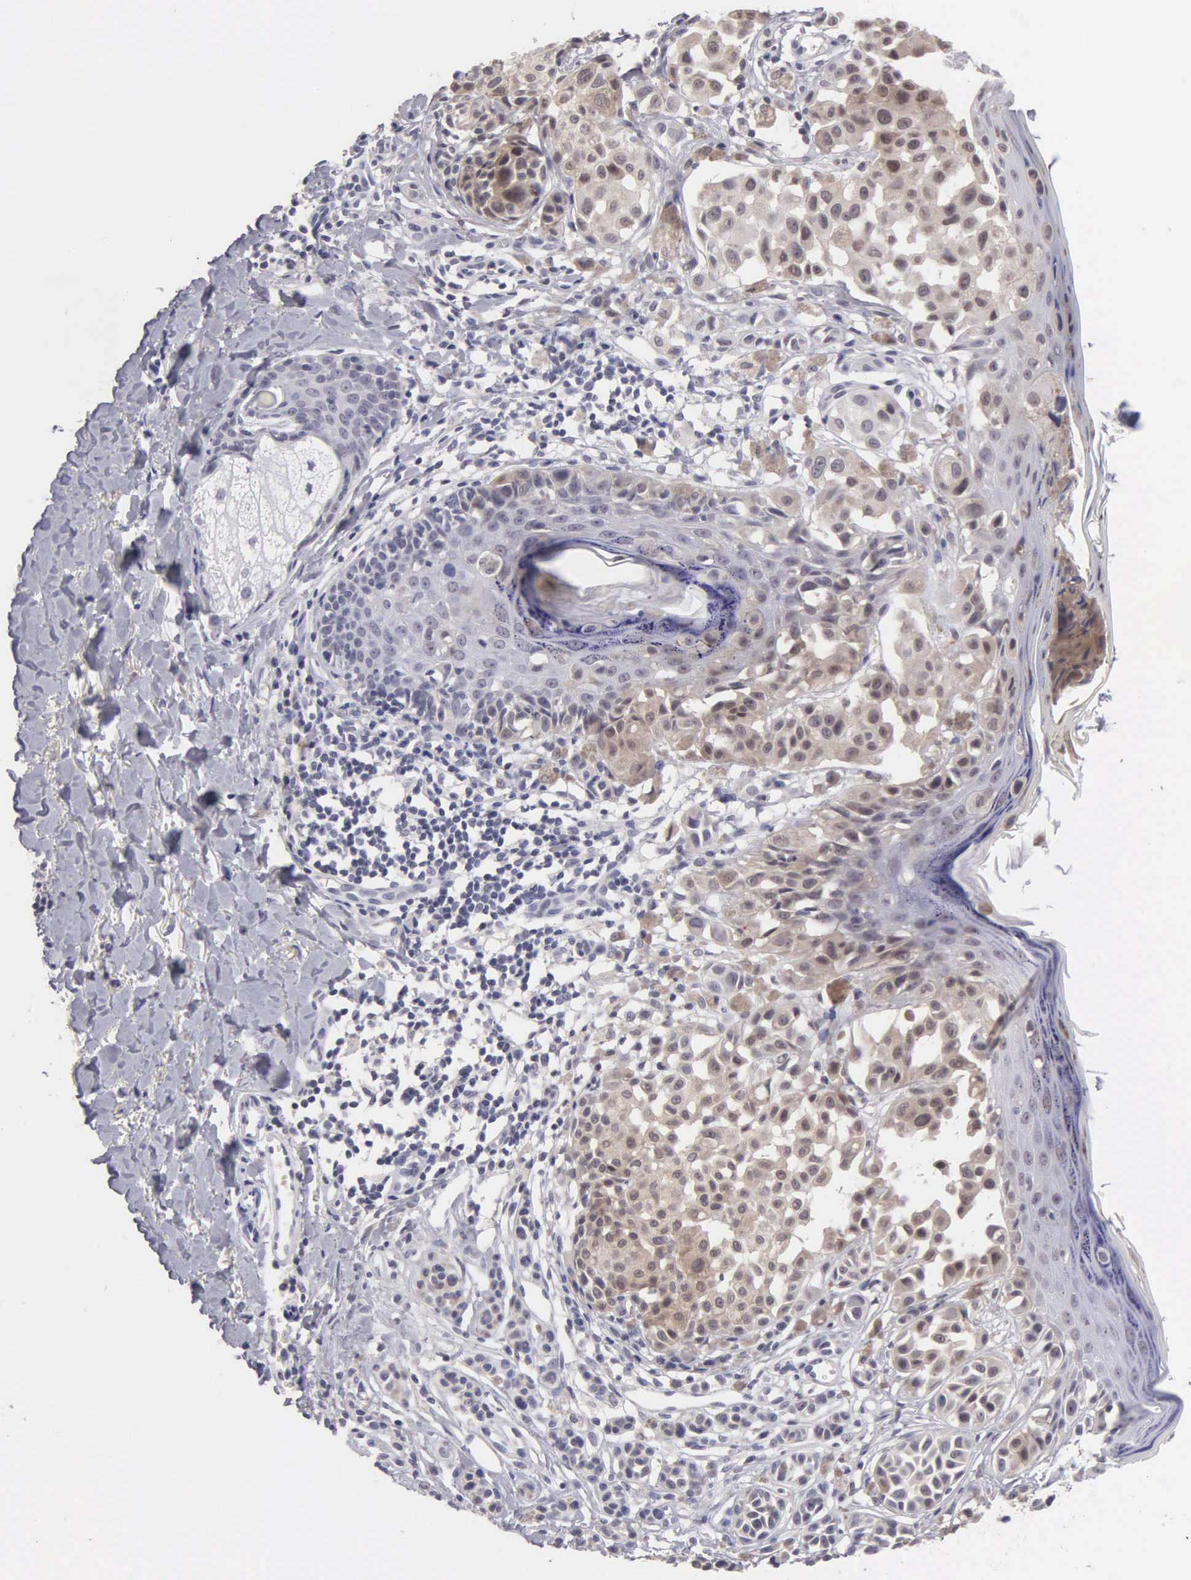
{"staining": {"intensity": "weak", "quantity": "25%-75%", "location": "cytoplasmic/membranous"}, "tissue": "melanoma", "cell_type": "Tumor cells", "image_type": "cancer", "snomed": [{"axis": "morphology", "description": "Malignant melanoma, NOS"}, {"axis": "topography", "description": "Skin"}], "caption": "Protein expression analysis of human malignant melanoma reveals weak cytoplasmic/membranous expression in approximately 25%-75% of tumor cells.", "gene": "BRD1", "patient": {"sex": "male", "age": 40}}